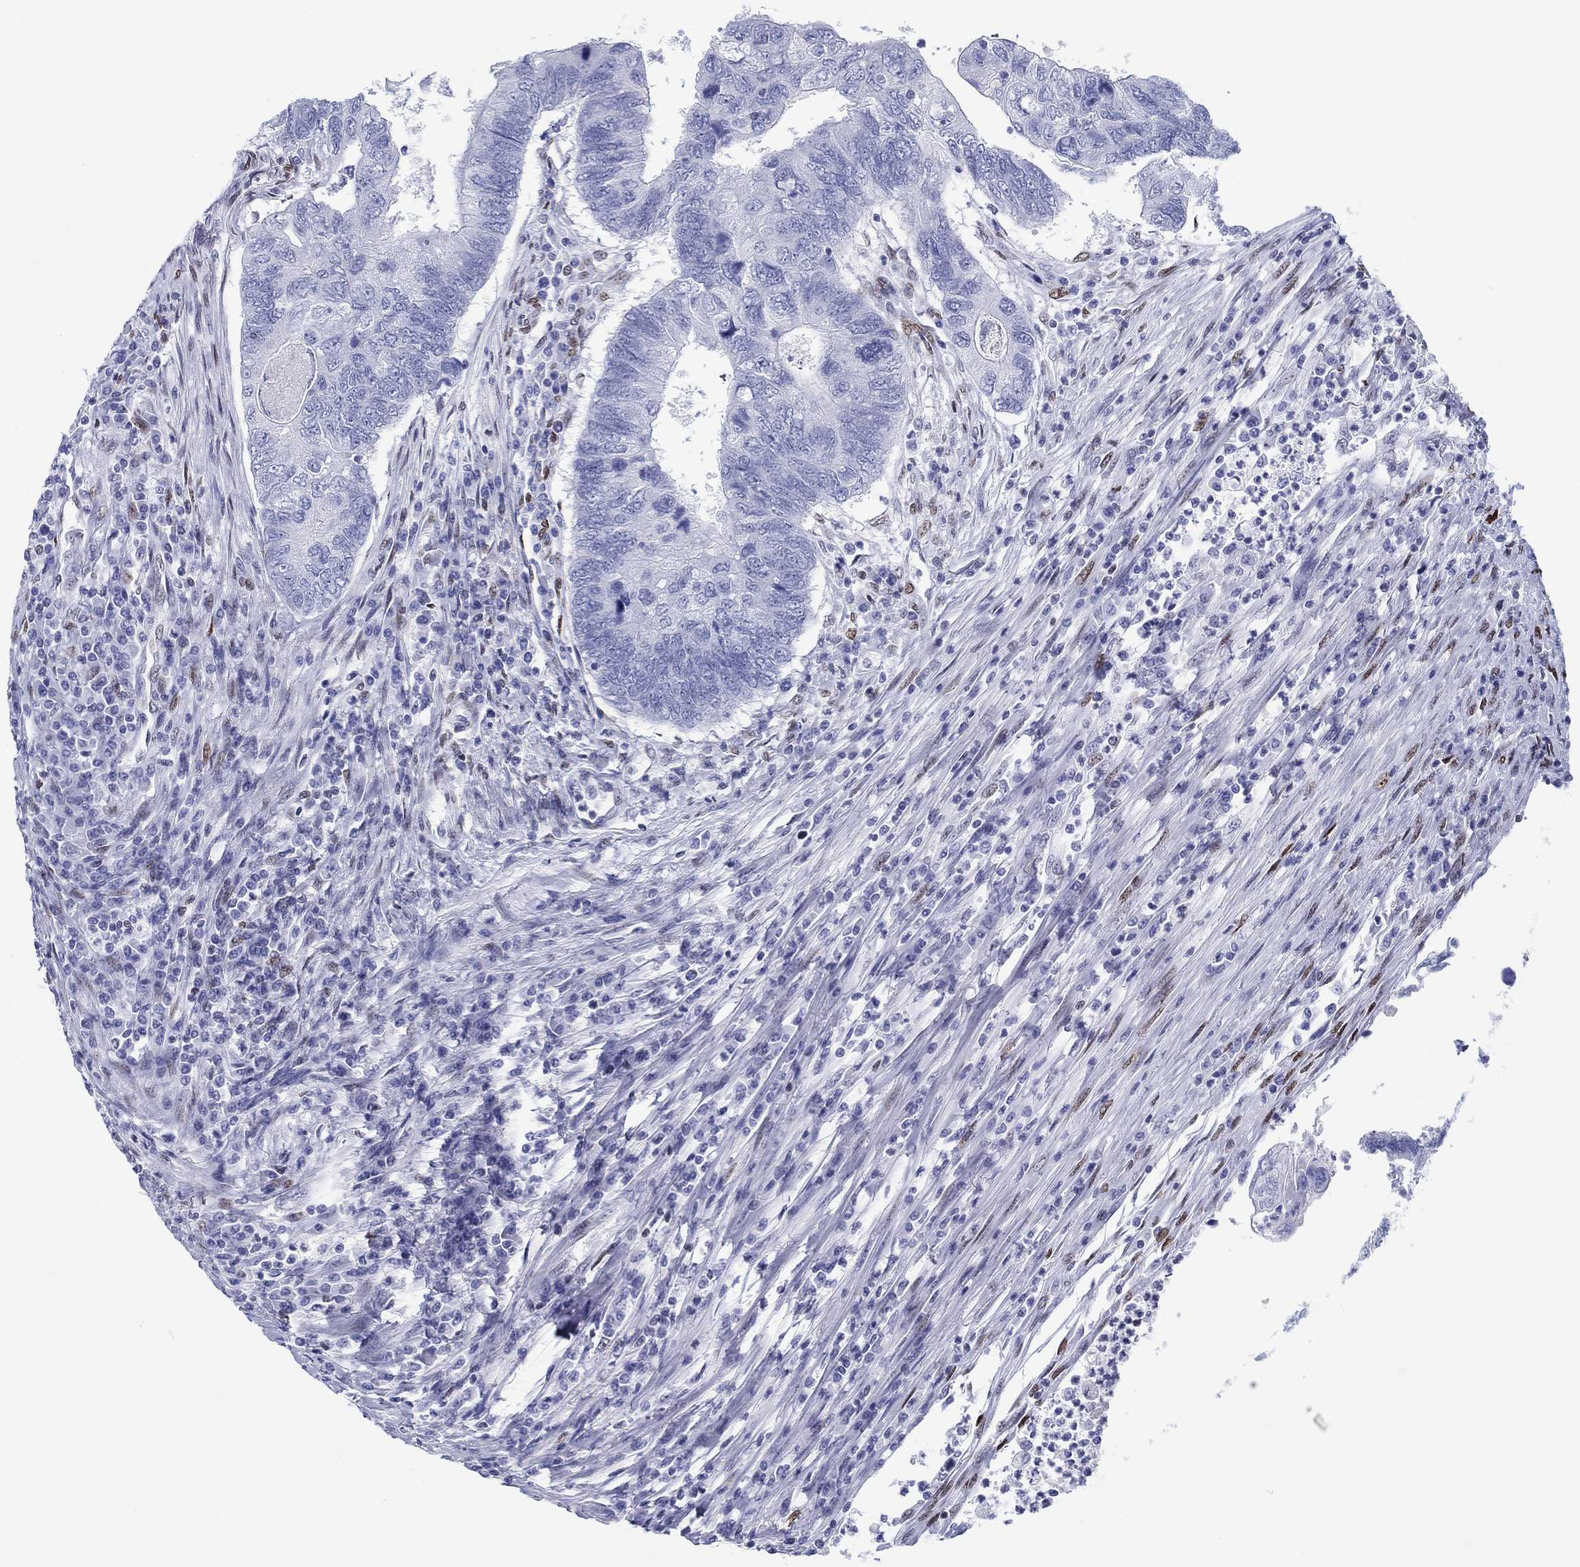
{"staining": {"intensity": "negative", "quantity": "none", "location": "none"}, "tissue": "colorectal cancer", "cell_type": "Tumor cells", "image_type": "cancer", "snomed": [{"axis": "morphology", "description": "Adenocarcinoma, NOS"}, {"axis": "topography", "description": "Colon"}], "caption": "High power microscopy histopathology image of an immunohistochemistry (IHC) image of adenocarcinoma (colorectal), revealing no significant positivity in tumor cells.", "gene": "H1-1", "patient": {"sex": "female", "age": 67}}